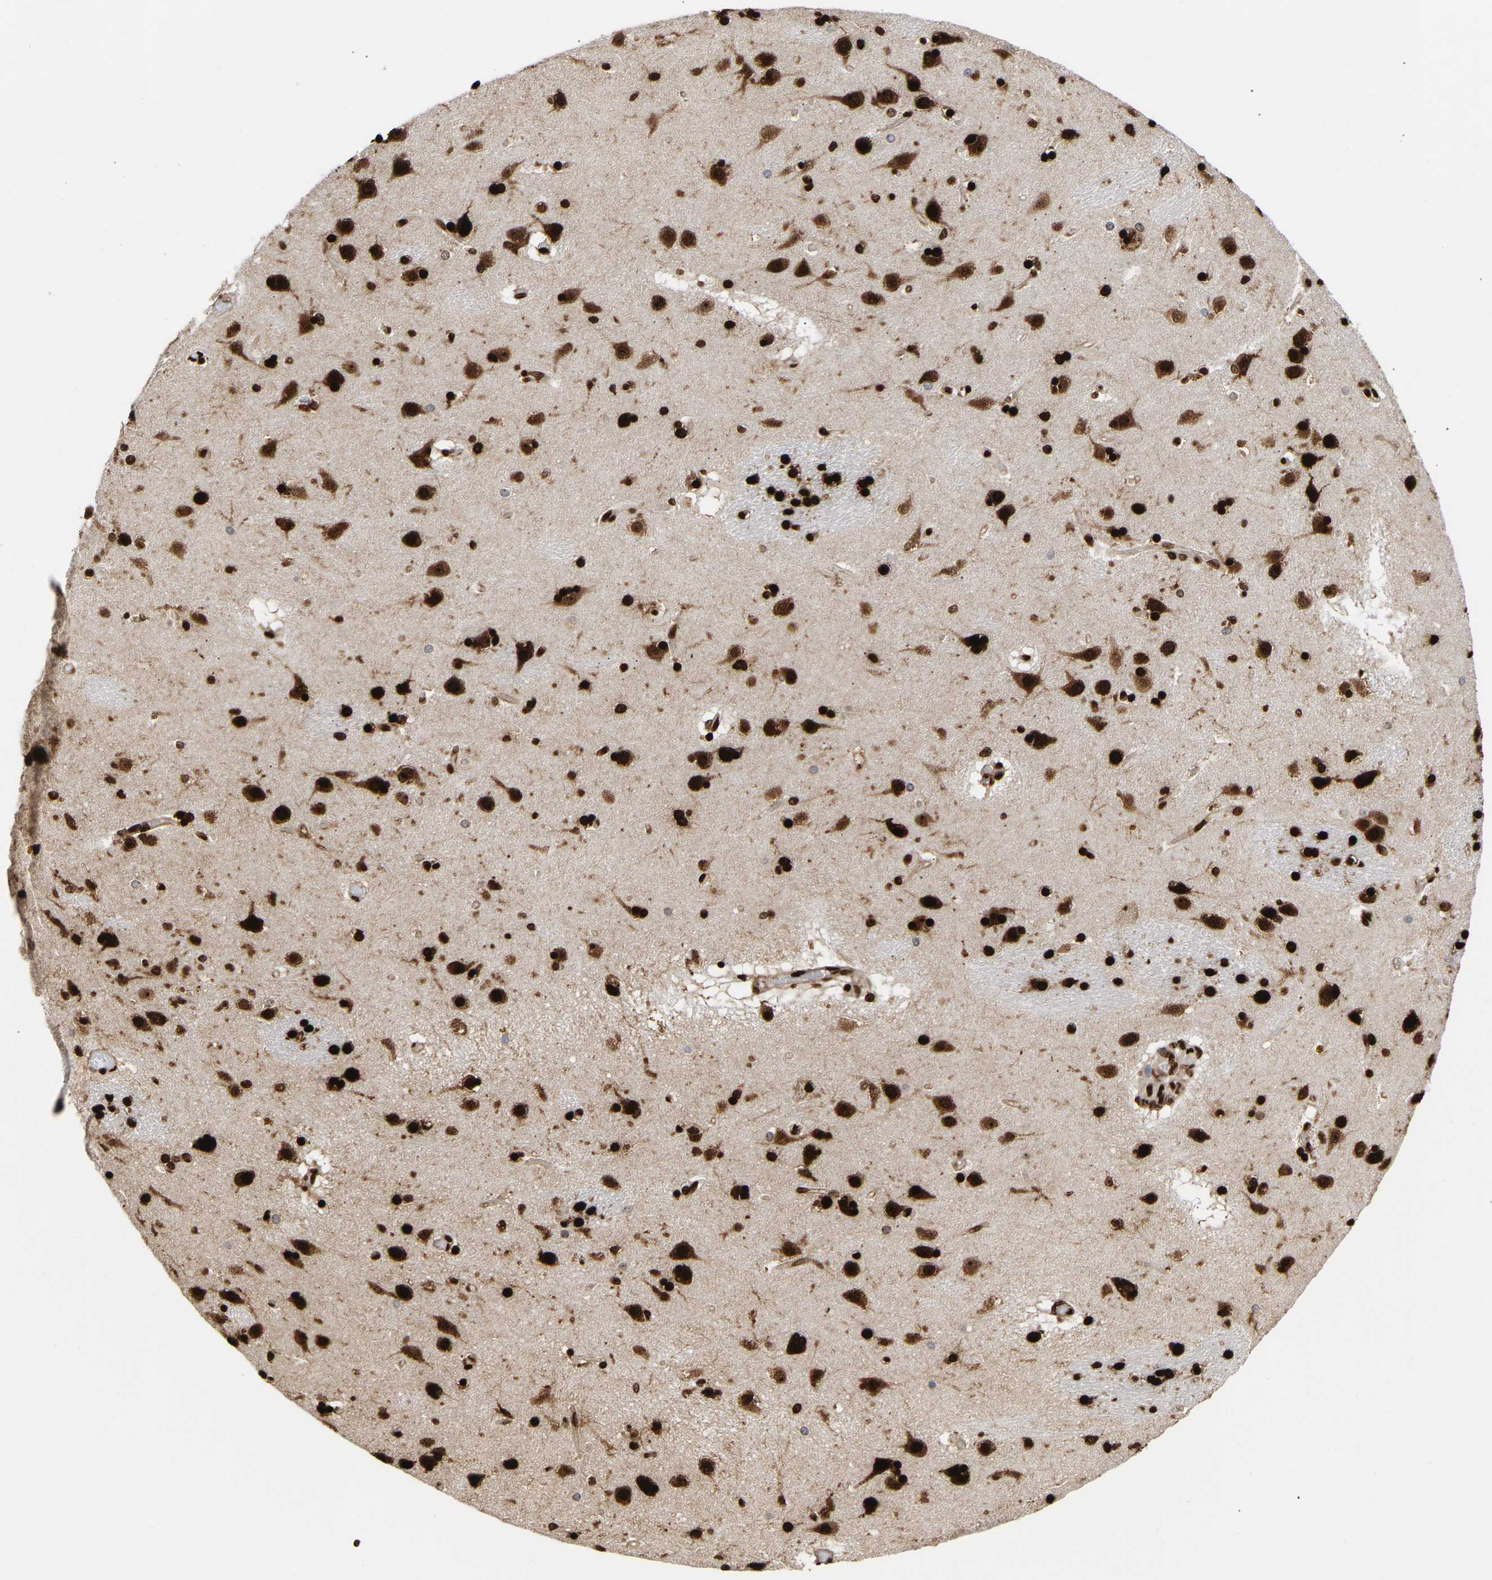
{"staining": {"intensity": "strong", "quantity": ">75%", "location": "nuclear"}, "tissue": "caudate", "cell_type": "Glial cells", "image_type": "normal", "snomed": [{"axis": "morphology", "description": "Normal tissue, NOS"}, {"axis": "topography", "description": "Lateral ventricle wall"}], "caption": "The micrograph shows staining of benign caudate, revealing strong nuclear protein positivity (brown color) within glial cells. (DAB (3,3'-diaminobenzidine) IHC, brown staining for protein, blue staining for nuclei).", "gene": "PSIP1", "patient": {"sex": "male", "age": 70}}